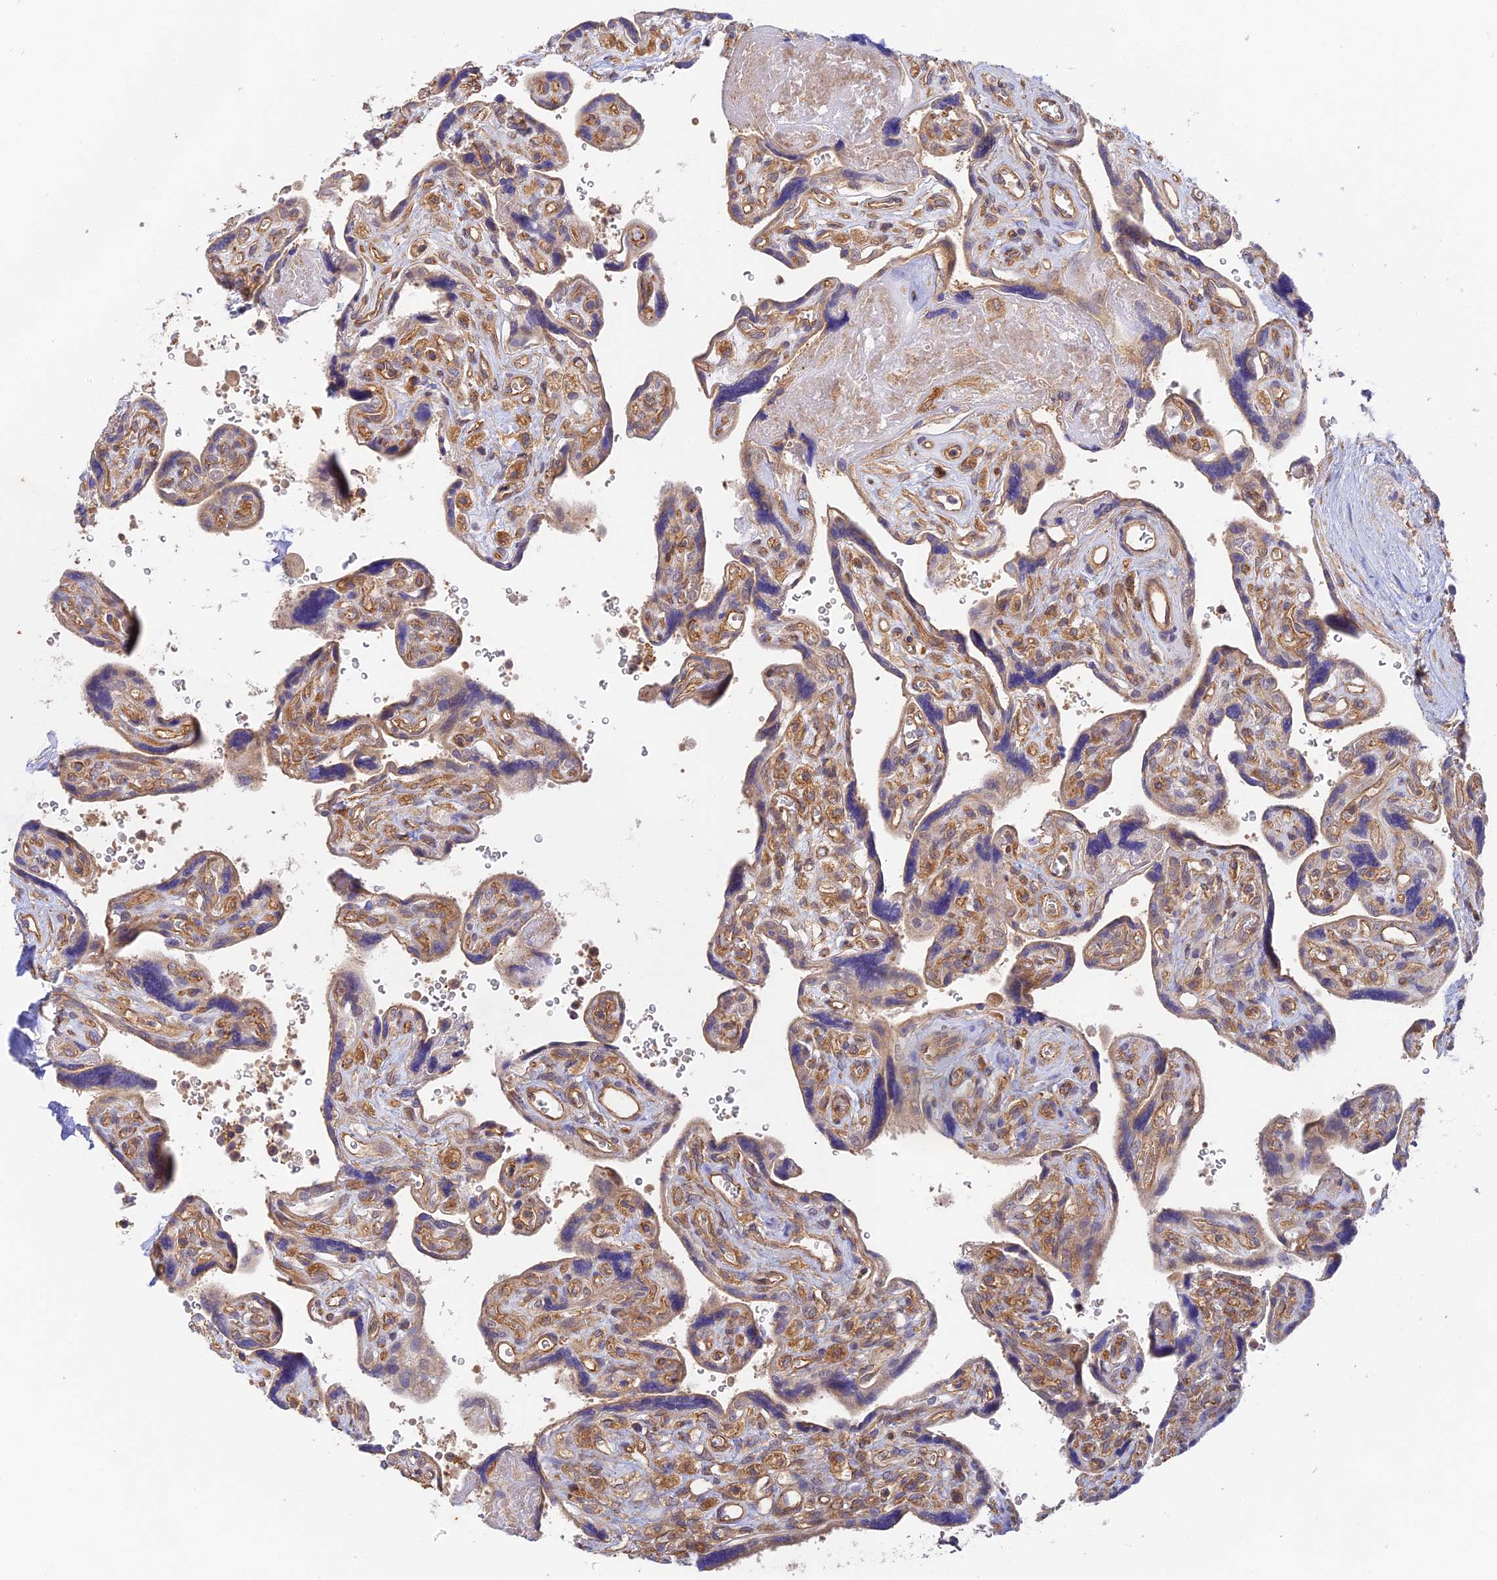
{"staining": {"intensity": "moderate", "quantity": "<25%", "location": "cytoplasmic/membranous"}, "tissue": "placenta", "cell_type": "Trophoblastic cells", "image_type": "normal", "snomed": [{"axis": "morphology", "description": "Normal tissue, NOS"}, {"axis": "topography", "description": "Placenta"}], "caption": "Immunohistochemistry (IHC) staining of unremarkable placenta, which reveals low levels of moderate cytoplasmic/membranous expression in approximately <25% of trophoblastic cells indicating moderate cytoplasmic/membranous protein expression. The staining was performed using DAB (brown) for protein detection and nuclei were counterstained in hematoxylin (blue).", "gene": "MYO9A", "patient": {"sex": "female", "age": 39}}